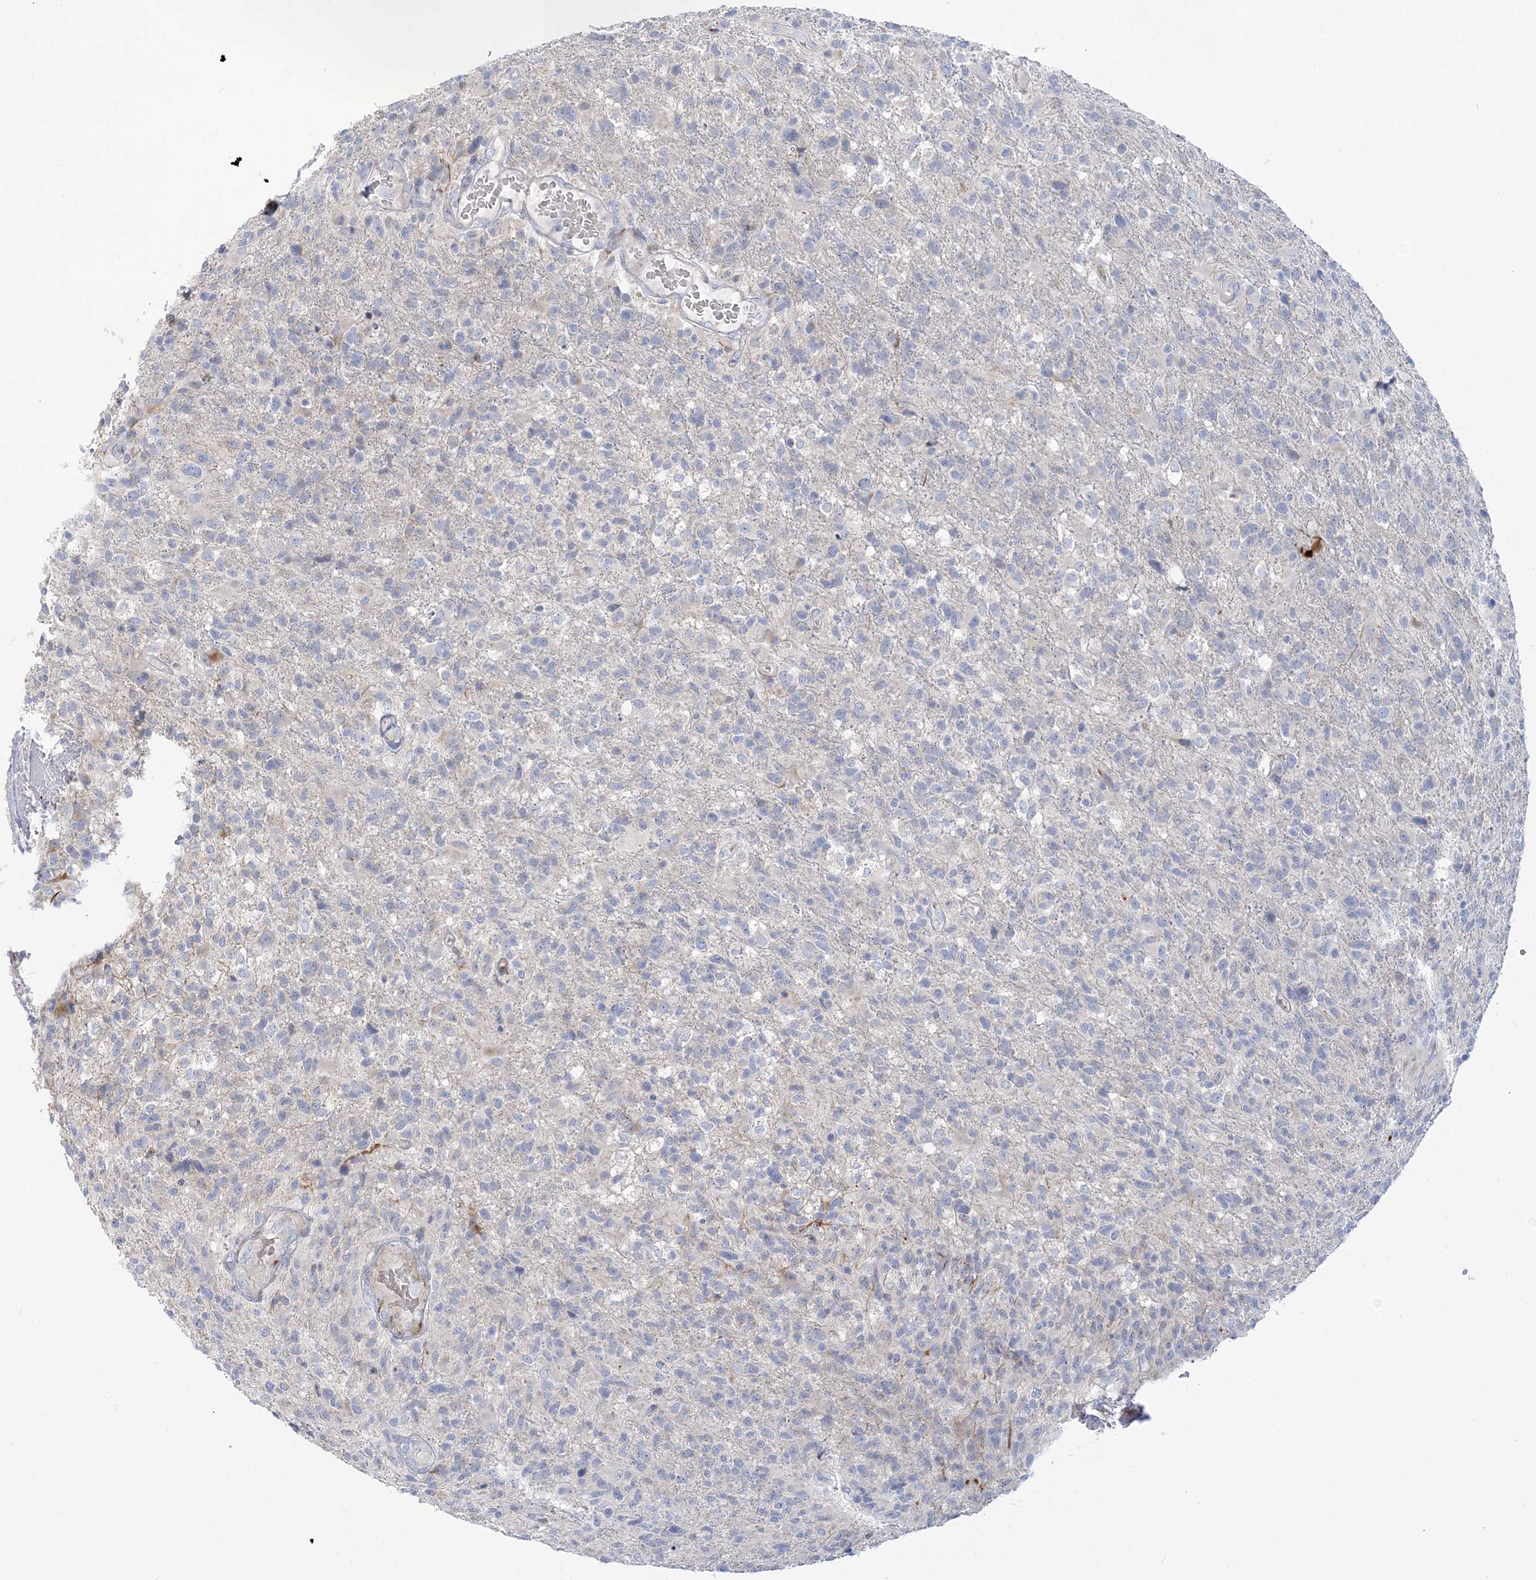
{"staining": {"intensity": "negative", "quantity": "none", "location": "none"}, "tissue": "glioma", "cell_type": "Tumor cells", "image_type": "cancer", "snomed": [{"axis": "morphology", "description": "Glioma, malignant, High grade"}, {"axis": "topography", "description": "Brain"}], "caption": "Tumor cells show no significant staining in malignant glioma (high-grade).", "gene": "GPAT2", "patient": {"sex": "male", "age": 72}}